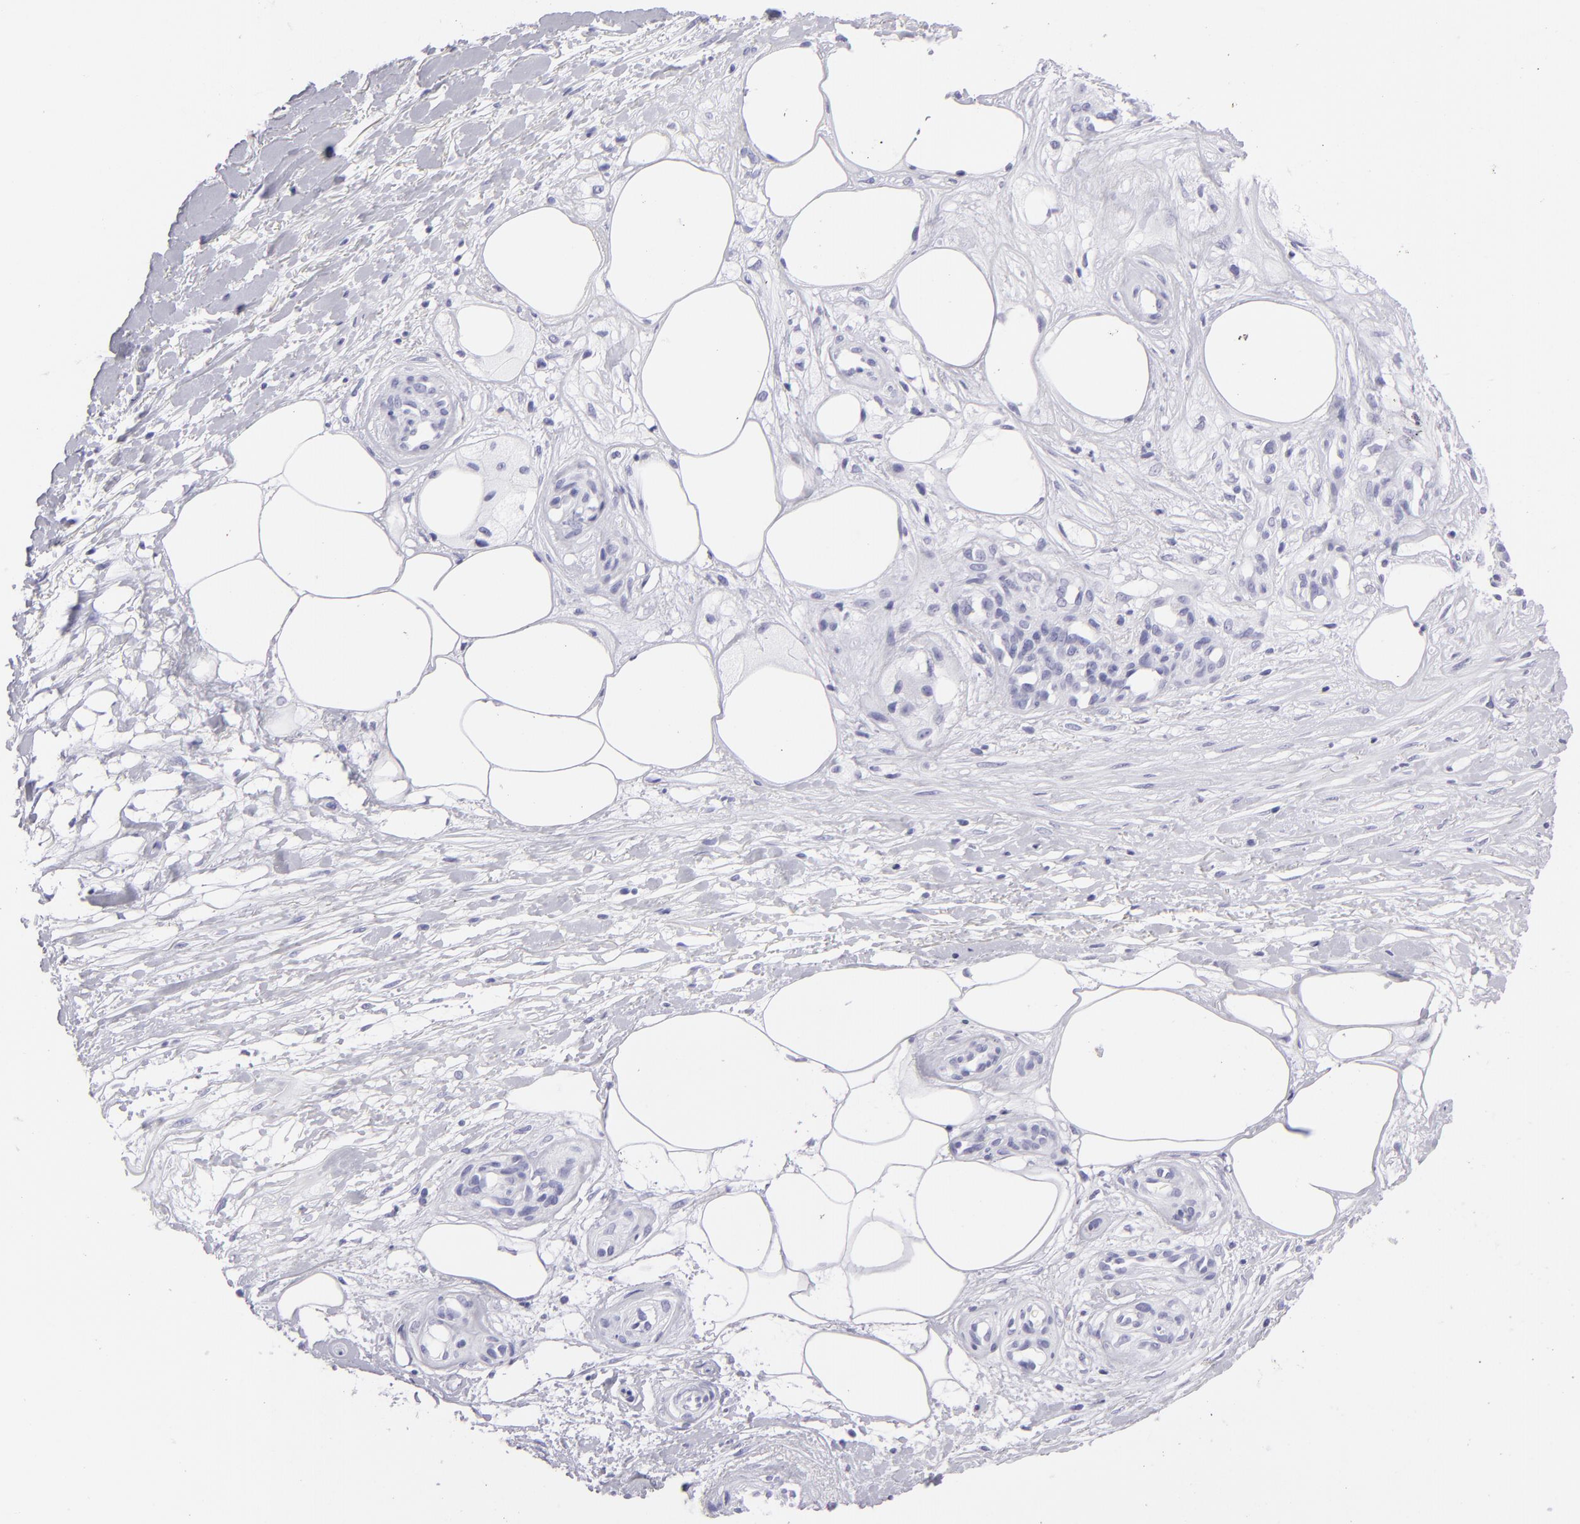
{"staining": {"intensity": "negative", "quantity": "none", "location": "none"}, "tissue": "melanoma", "cell_type": "Tumor cells", "image_type": "cancer", "snomed": [{"axis": "morphology", "description": "Malignant melanoma, NOS"}, {"axis": "topography", "description": "Skin"}], "caption": "DAB (3,3'-diaminobenzidine) immunohistochemical staining of malignant melanoma demonstrates no significant staining in tumor cells. (DAB (3,3'-diaminobenzidine) immunohistochemistry (IHC) visualized using brightfield microscopy, high magnification).", "gene": "PVALB", "patient": {"sex": "female", "age": 85}}